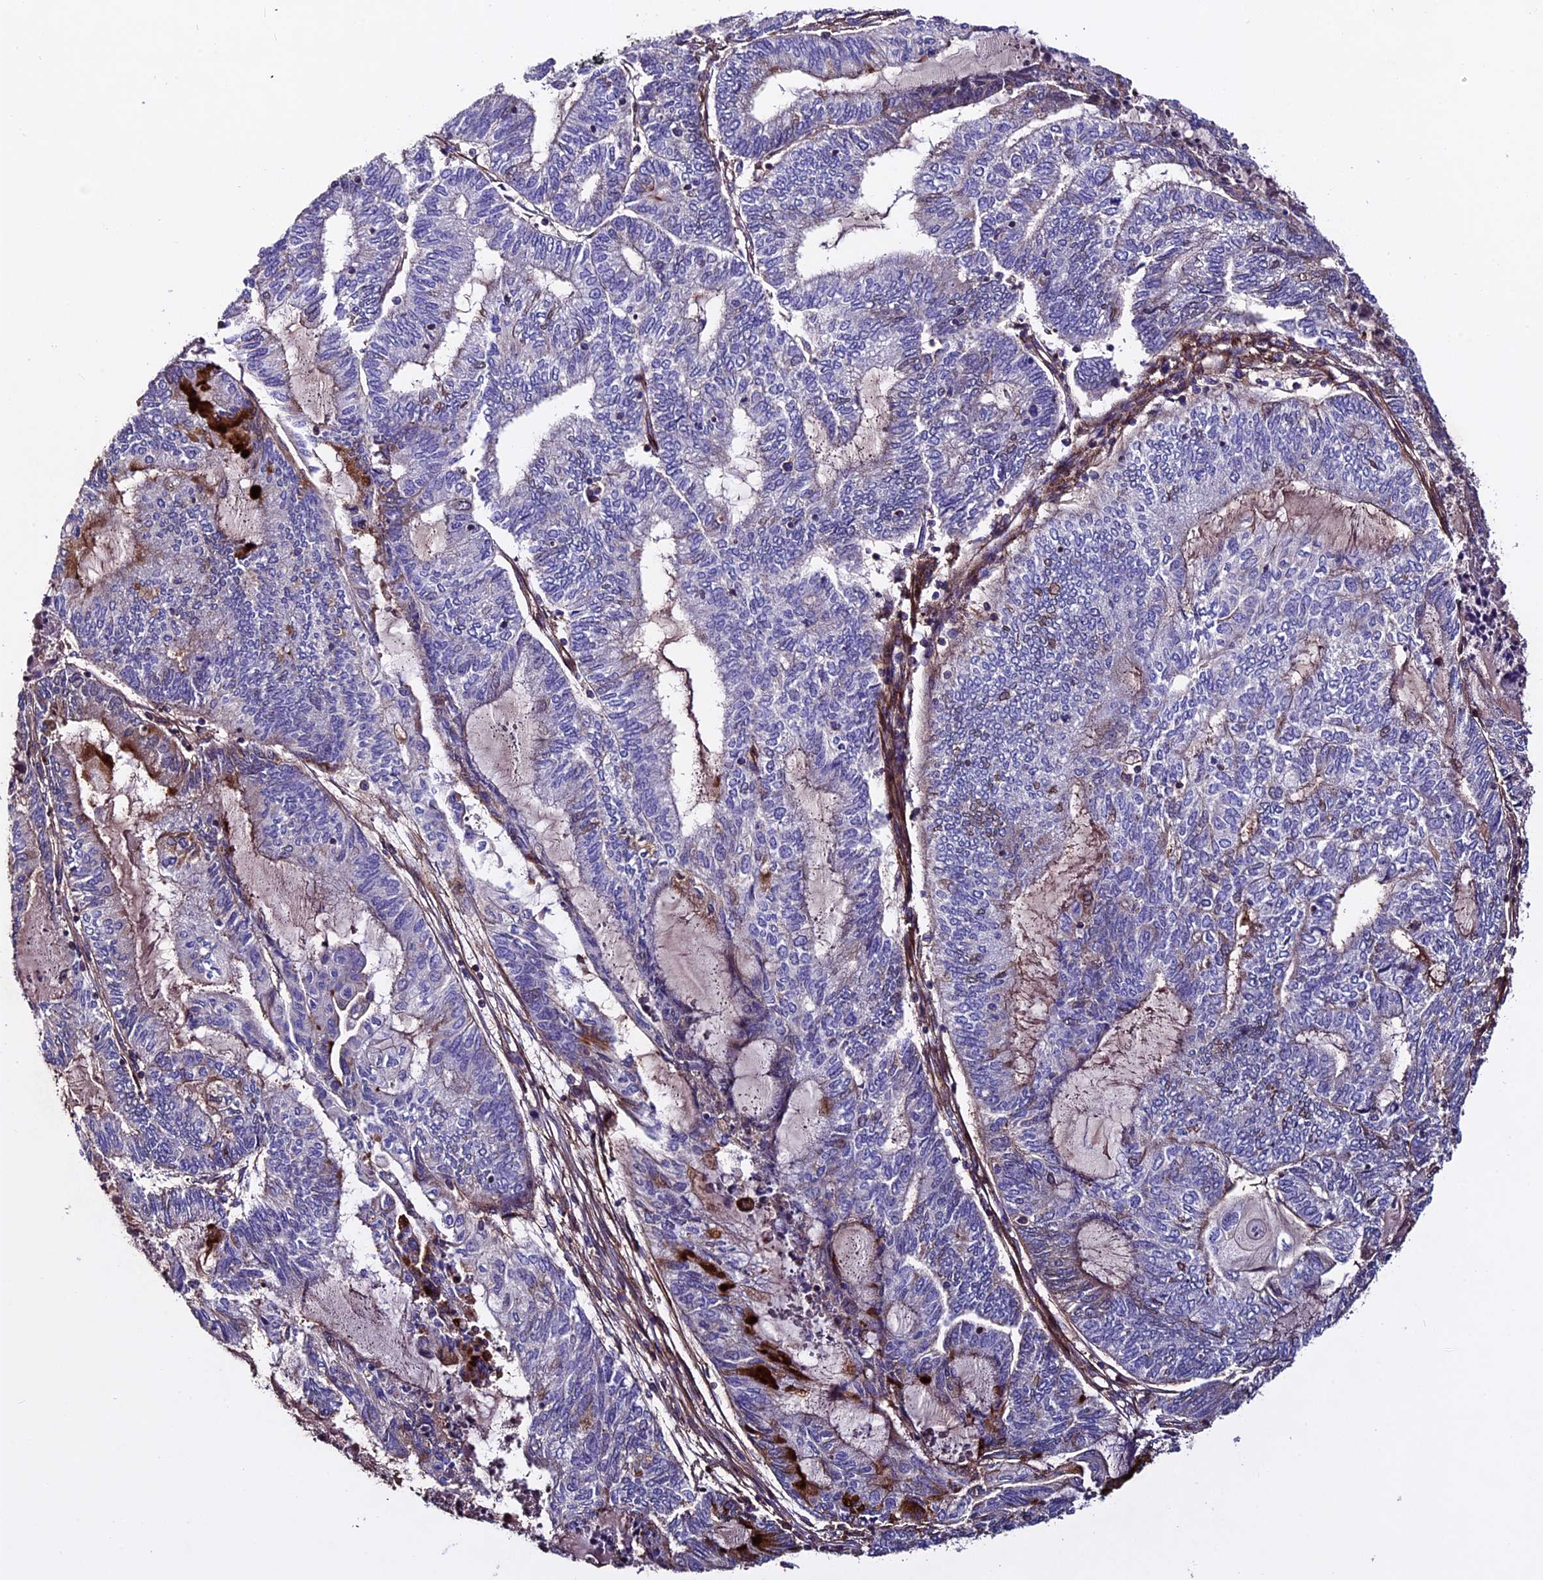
{"staining": {"intensity": "moderate", "quantity": "<25%", "location": "cytoplasmic/membranous"}, "tissue": "endometrial cancer", "cell_type": "Tumor cells", "image_type": "cancer", "snomed": [{"axis": "morphology", "description": "Adenocarcinoma, NOS"}, {"axis": "topography", "description": "Uterus"}, {"axis": "topography", "description": "Endometrium"}], "caption": "A brown stain labels moderate cytoplasmic/membranous staining of a protein in endometrial cancer (adenocarcinoma) tumor cells.", "gene": "EVA1B", "patient": {"sex": "female", "age": 70}}